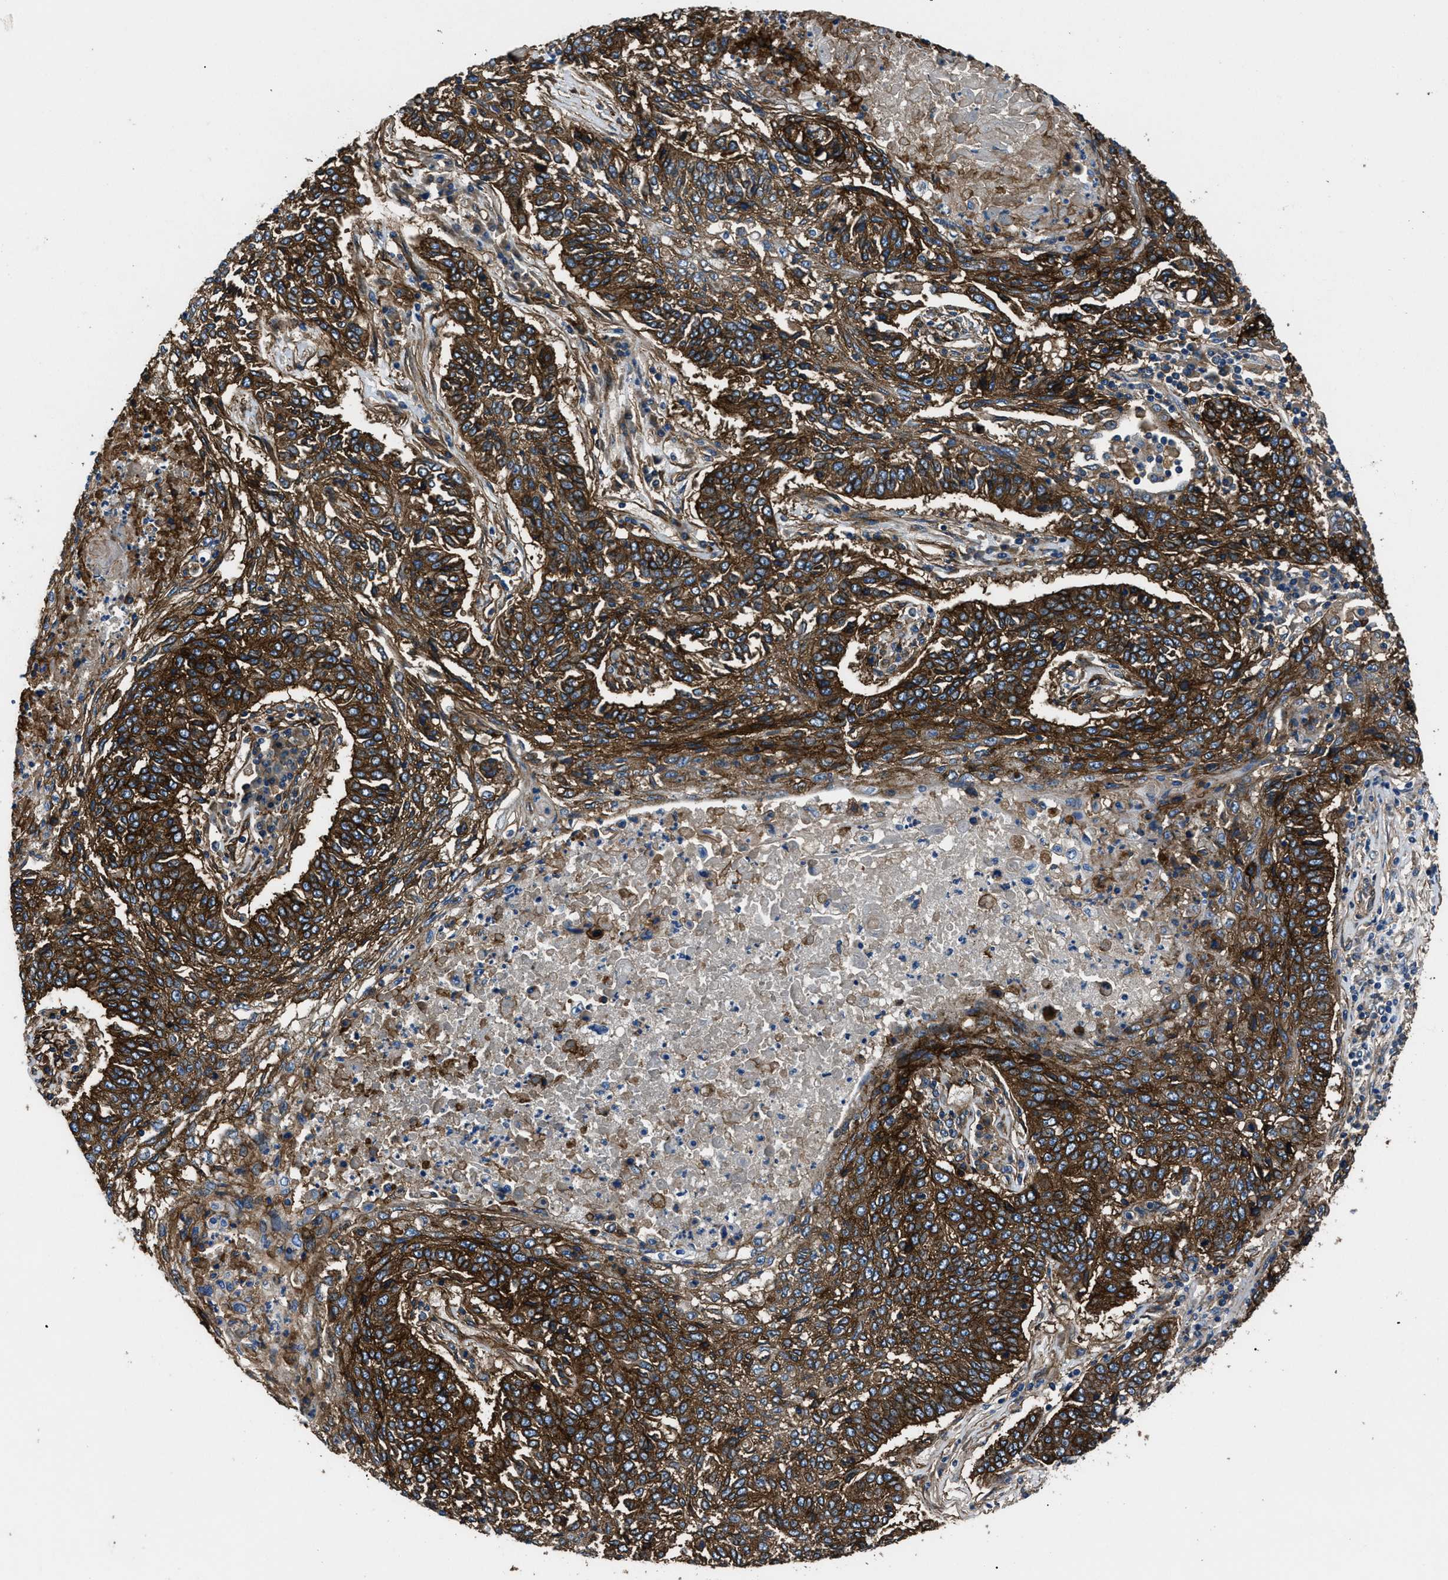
{"staining": {"intensity": "strong", "quantity": ">75%", "location": "cytoplasmic/membranous"}, "tissue": "lung cancer", "cell_type": "Tumor cells", "image_type": "cancer", "snomed": [{"axis": "morphology", "description": "Normal tissue, NOS"}, {"axis": "morphology", "description": "Squamous cell carcinoma, NOS"}, {"axis": "topography", "description": "Cartilage tissue"}, {"axis": "topography", "description": "Bronchus"}, {"axis": "topography", "description": "Lung"}], "caption": "The image reveals immunohistochemical staining of lung cancer. There is strong cytoplasmic/membranous positivity is appreciated in approximately >75% of tumor cells. (IHC, brightfield microscopy, high magnification).", "gene": "CD276", "patient": {"sex": "female", "age": 49}}